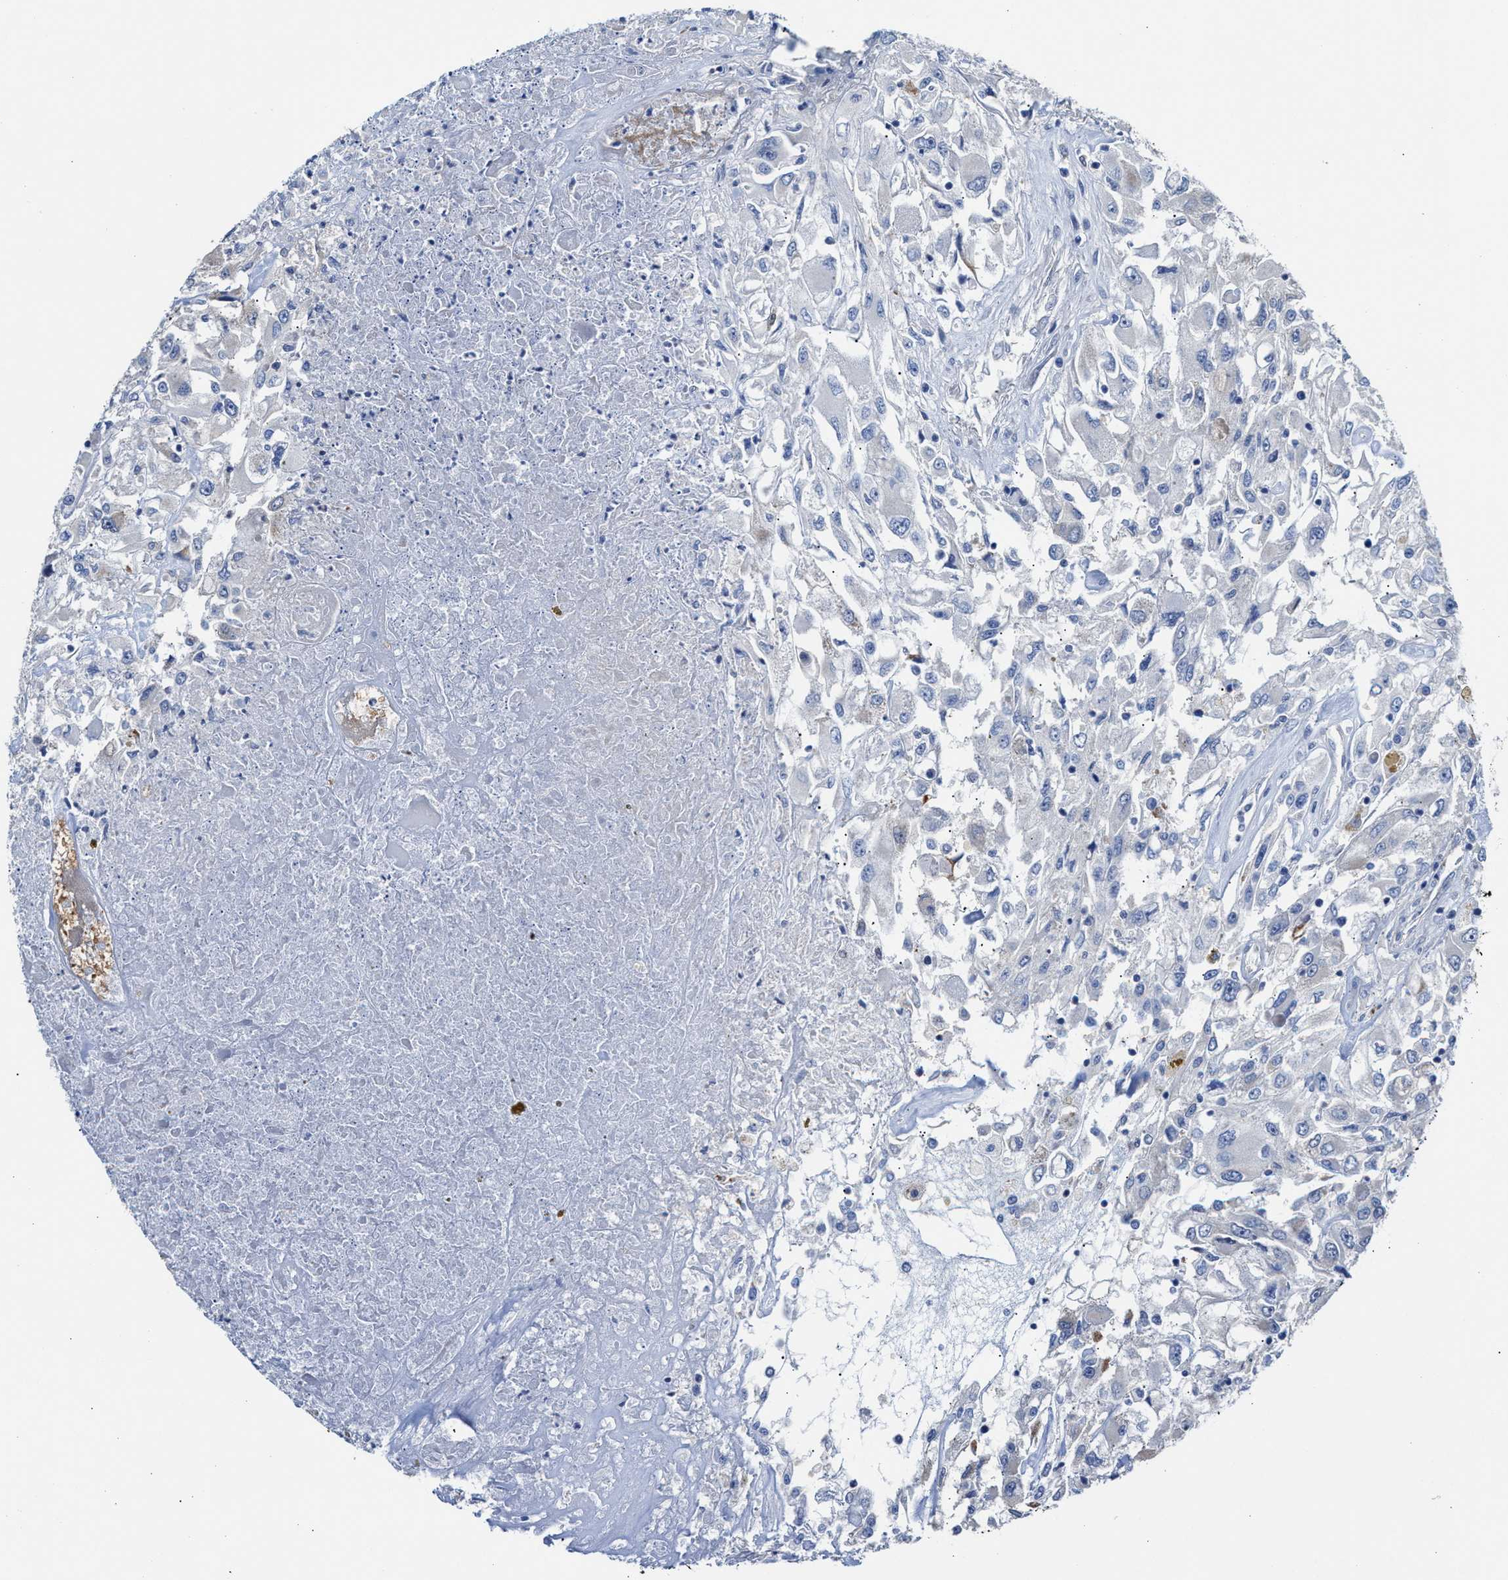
{"staining": {"intensity": "negative", "quantity": "none", "location": "none"}, "tissue": "renal cancer", "cell_type": "Tumor cells", "image_type": "cancer", "snomed": [{"axis": "morphology", "description": "Adenocarcinoma, NOS"}, {"axis": "topography", "description": "Kidney"}], "caption": "Renal adenocarcinoma was stained to show a protein in brown. There is no significant expression in tumor cells. The staining is performed using DAB (3,3'-diaminobenzidine) brown chromogen with nuclei counter-stained in using hematoxylin.", "gene": "MECR", "patient": {"sex": "female", "age": 52}}